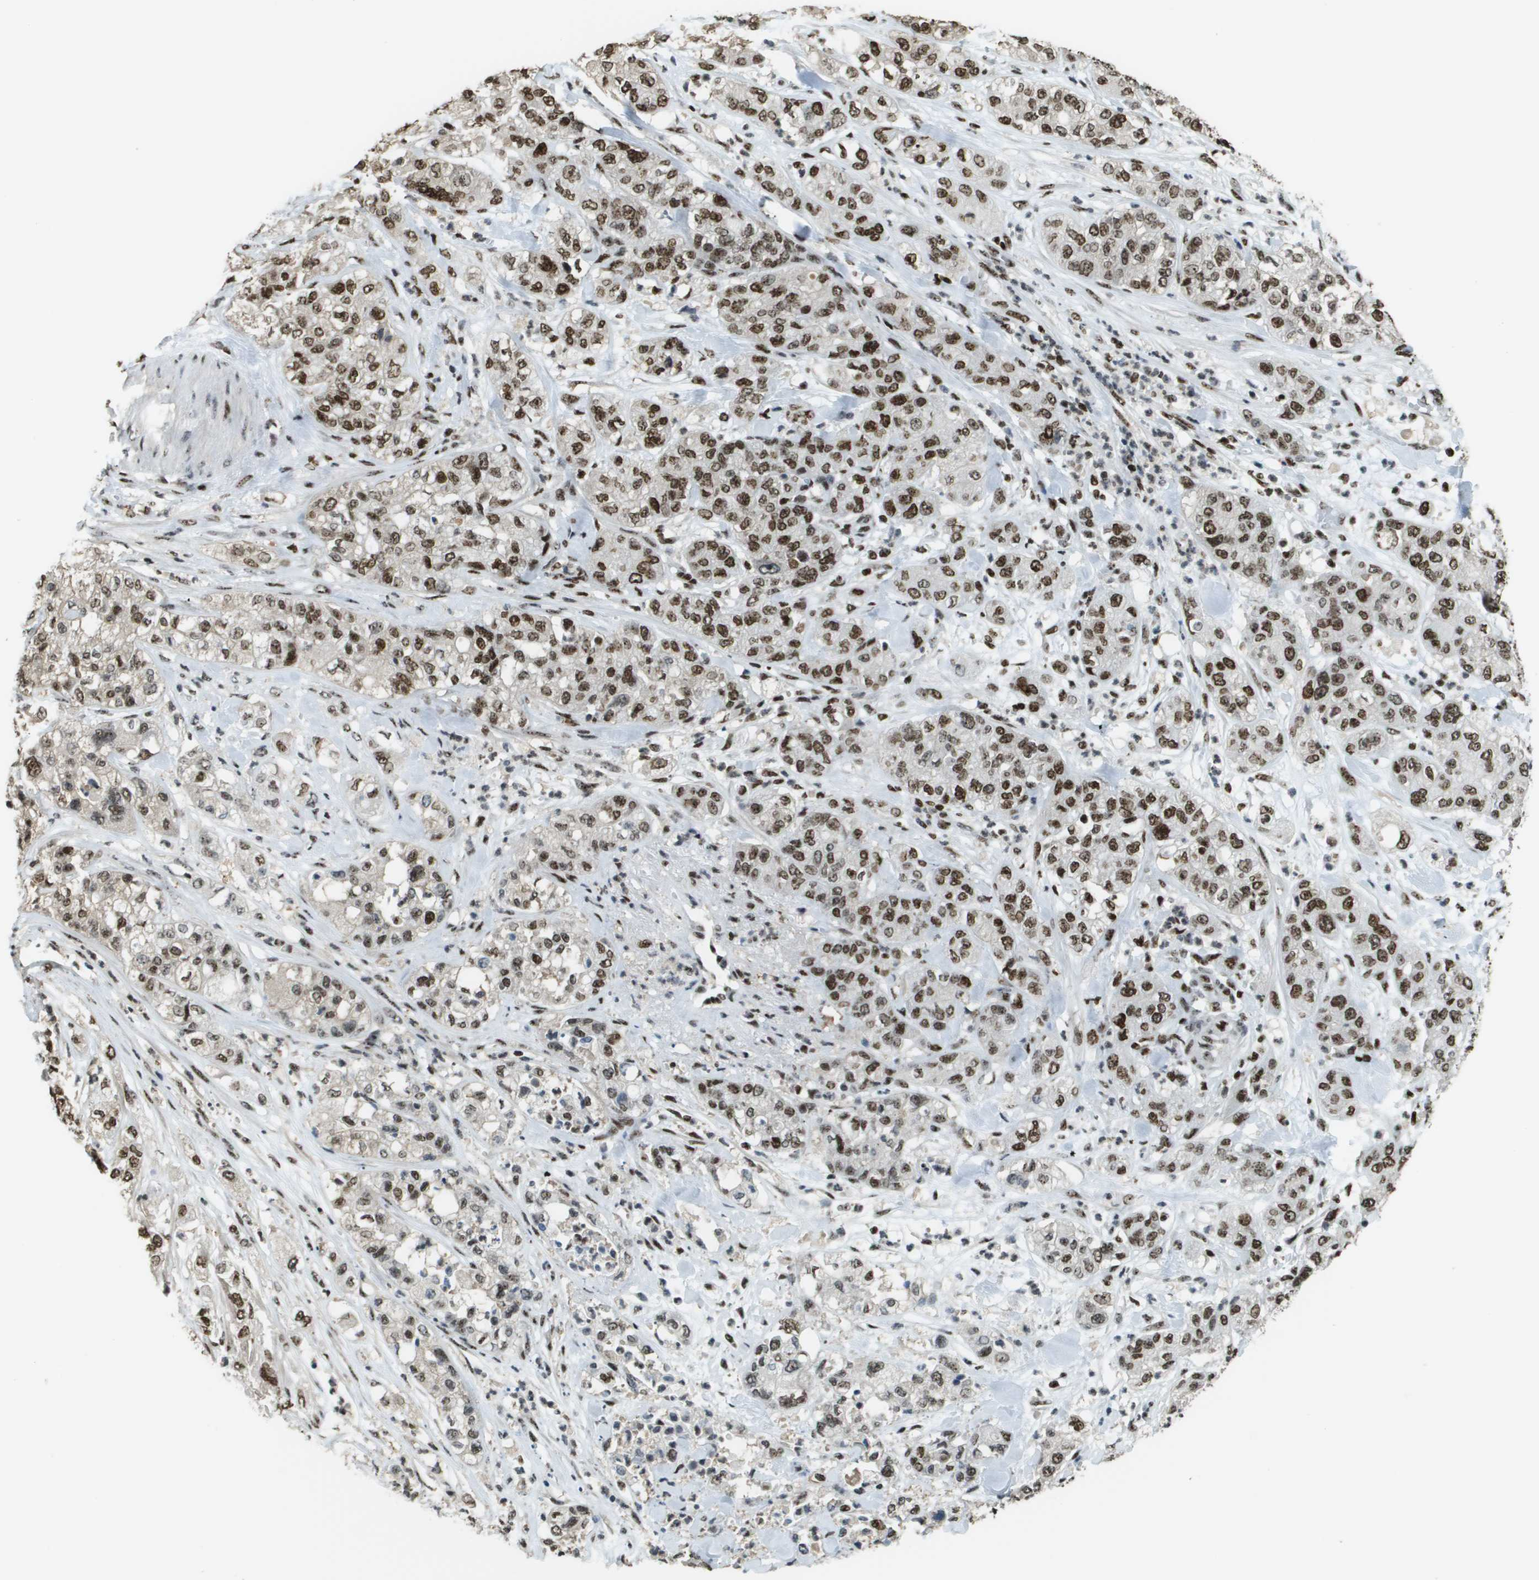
{"staining": {"intensity": "strong", "quantity": ">75%", "location": "nuclear"}, "tissue": "pancreatic cancer", "cell_type": "Tumor cells", "image_type": "cancer", "snomed": [{"axis": "morphology", "description": "Adenocarcinoma, NOS"}, {"axis": "topography", "description": "Pancreas"}], "caption": "High-magnification brightfield microscopy of pancreatic cancer (adenocarcinoma) stained with DAB (3,3'-diaminobenzidine) (brown) and counterstained with hematoxylin (blue). tumor cells exhibit strong nuclear staining is identified in approximately>75% of cells.", "gene": "SP100", "patient": {"sex": "female", "age": 78}}